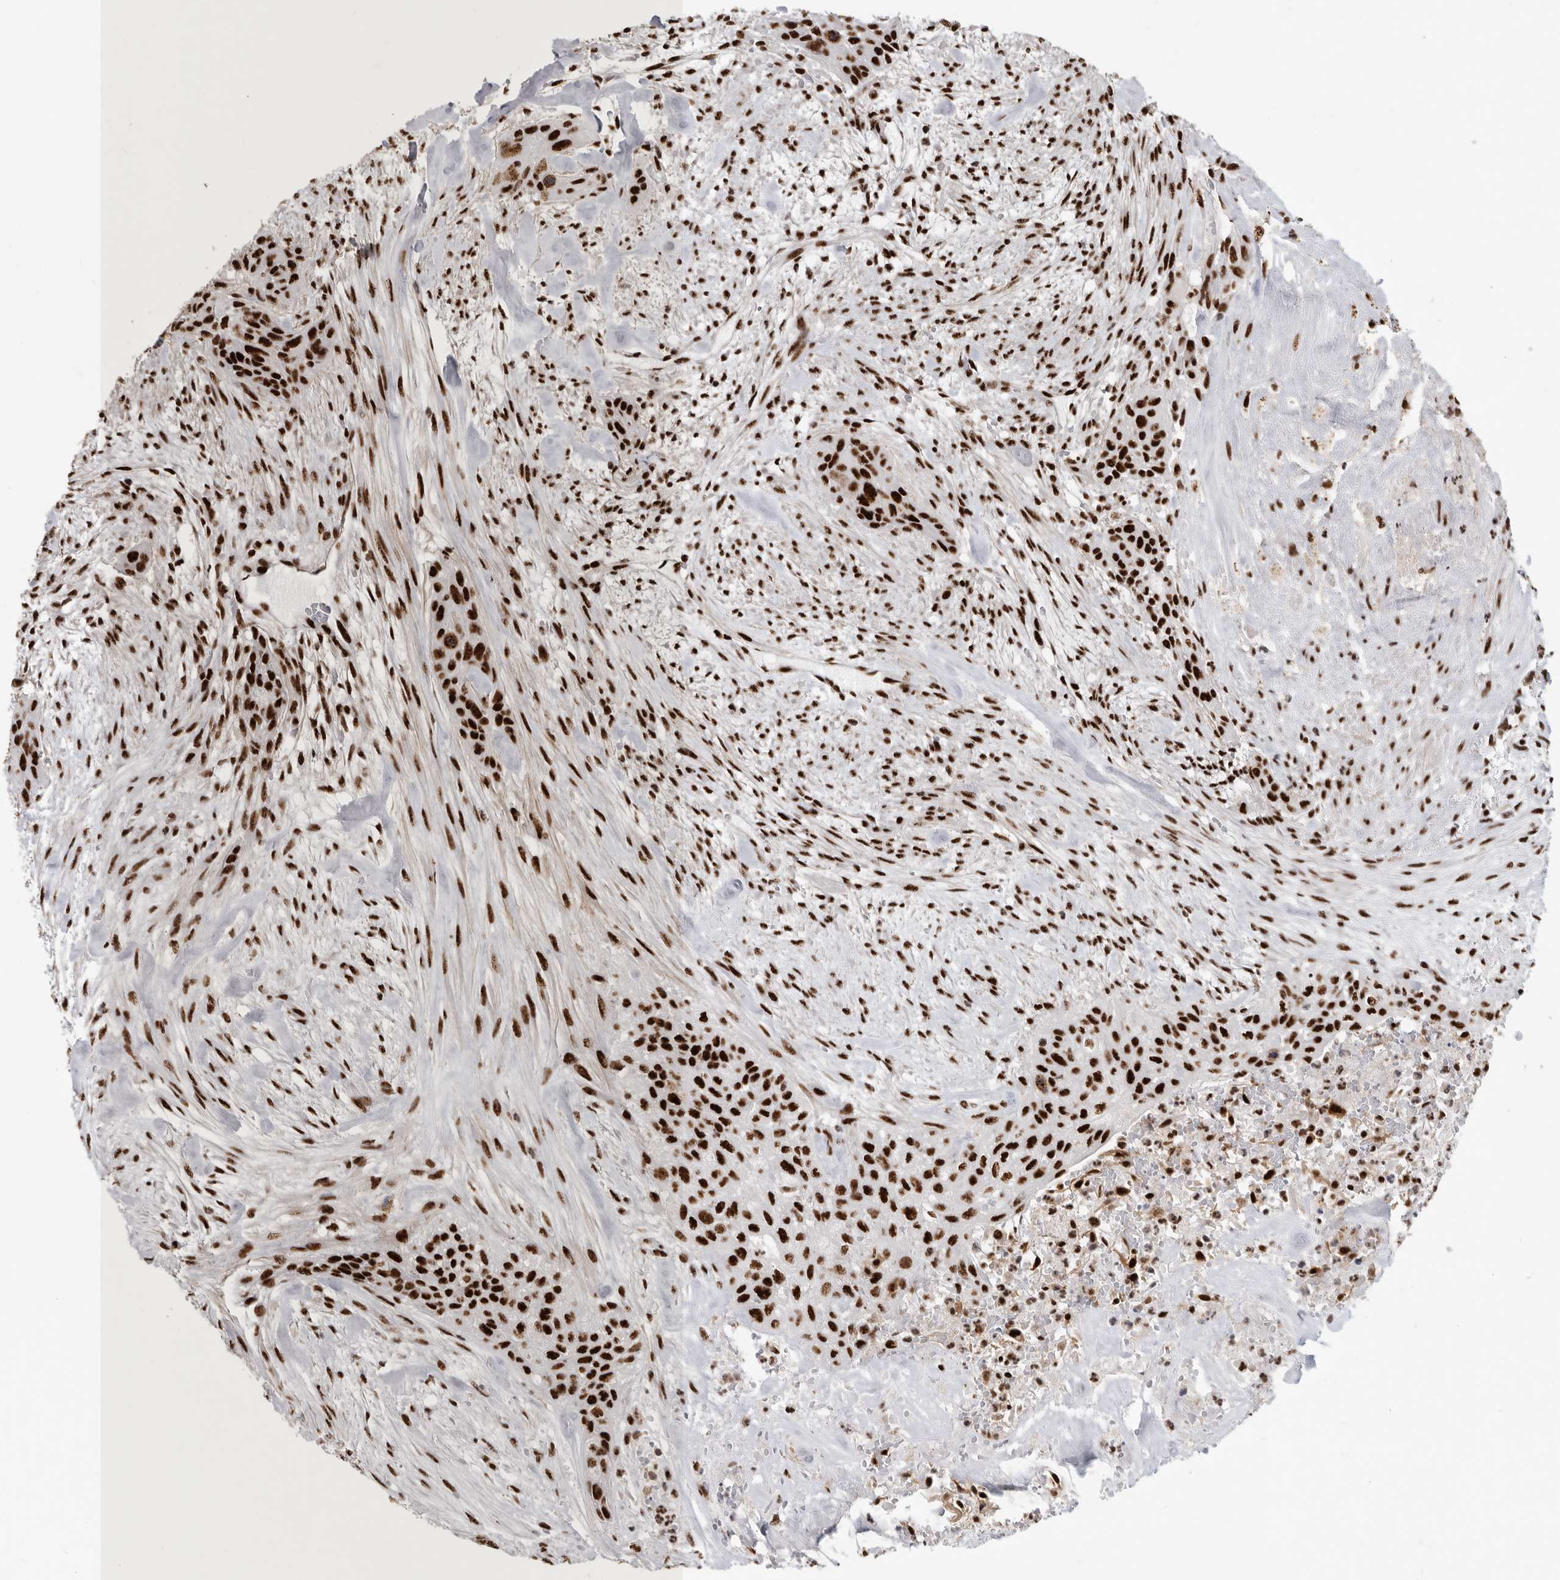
{"staining": {"intensity": "strong", "quantity": ">75%", "location": "nuclear"}, "tissue": "urothelial cancer", "cell_type": "Tumor cells", "image_type": "cancer", "snomed": [{"axis": "morphology", "description": "Urothelial carcinoma, High grade"}, {"axis": "topography", "description": "Urinary bladder"}], "caption": "A histopathology image of urothelial cancer stained for a protein reveals strong nuclear brown staining in tumor cells.", "gene": "BCLAF1", "patient": {"sex": "male", "age": 35}}